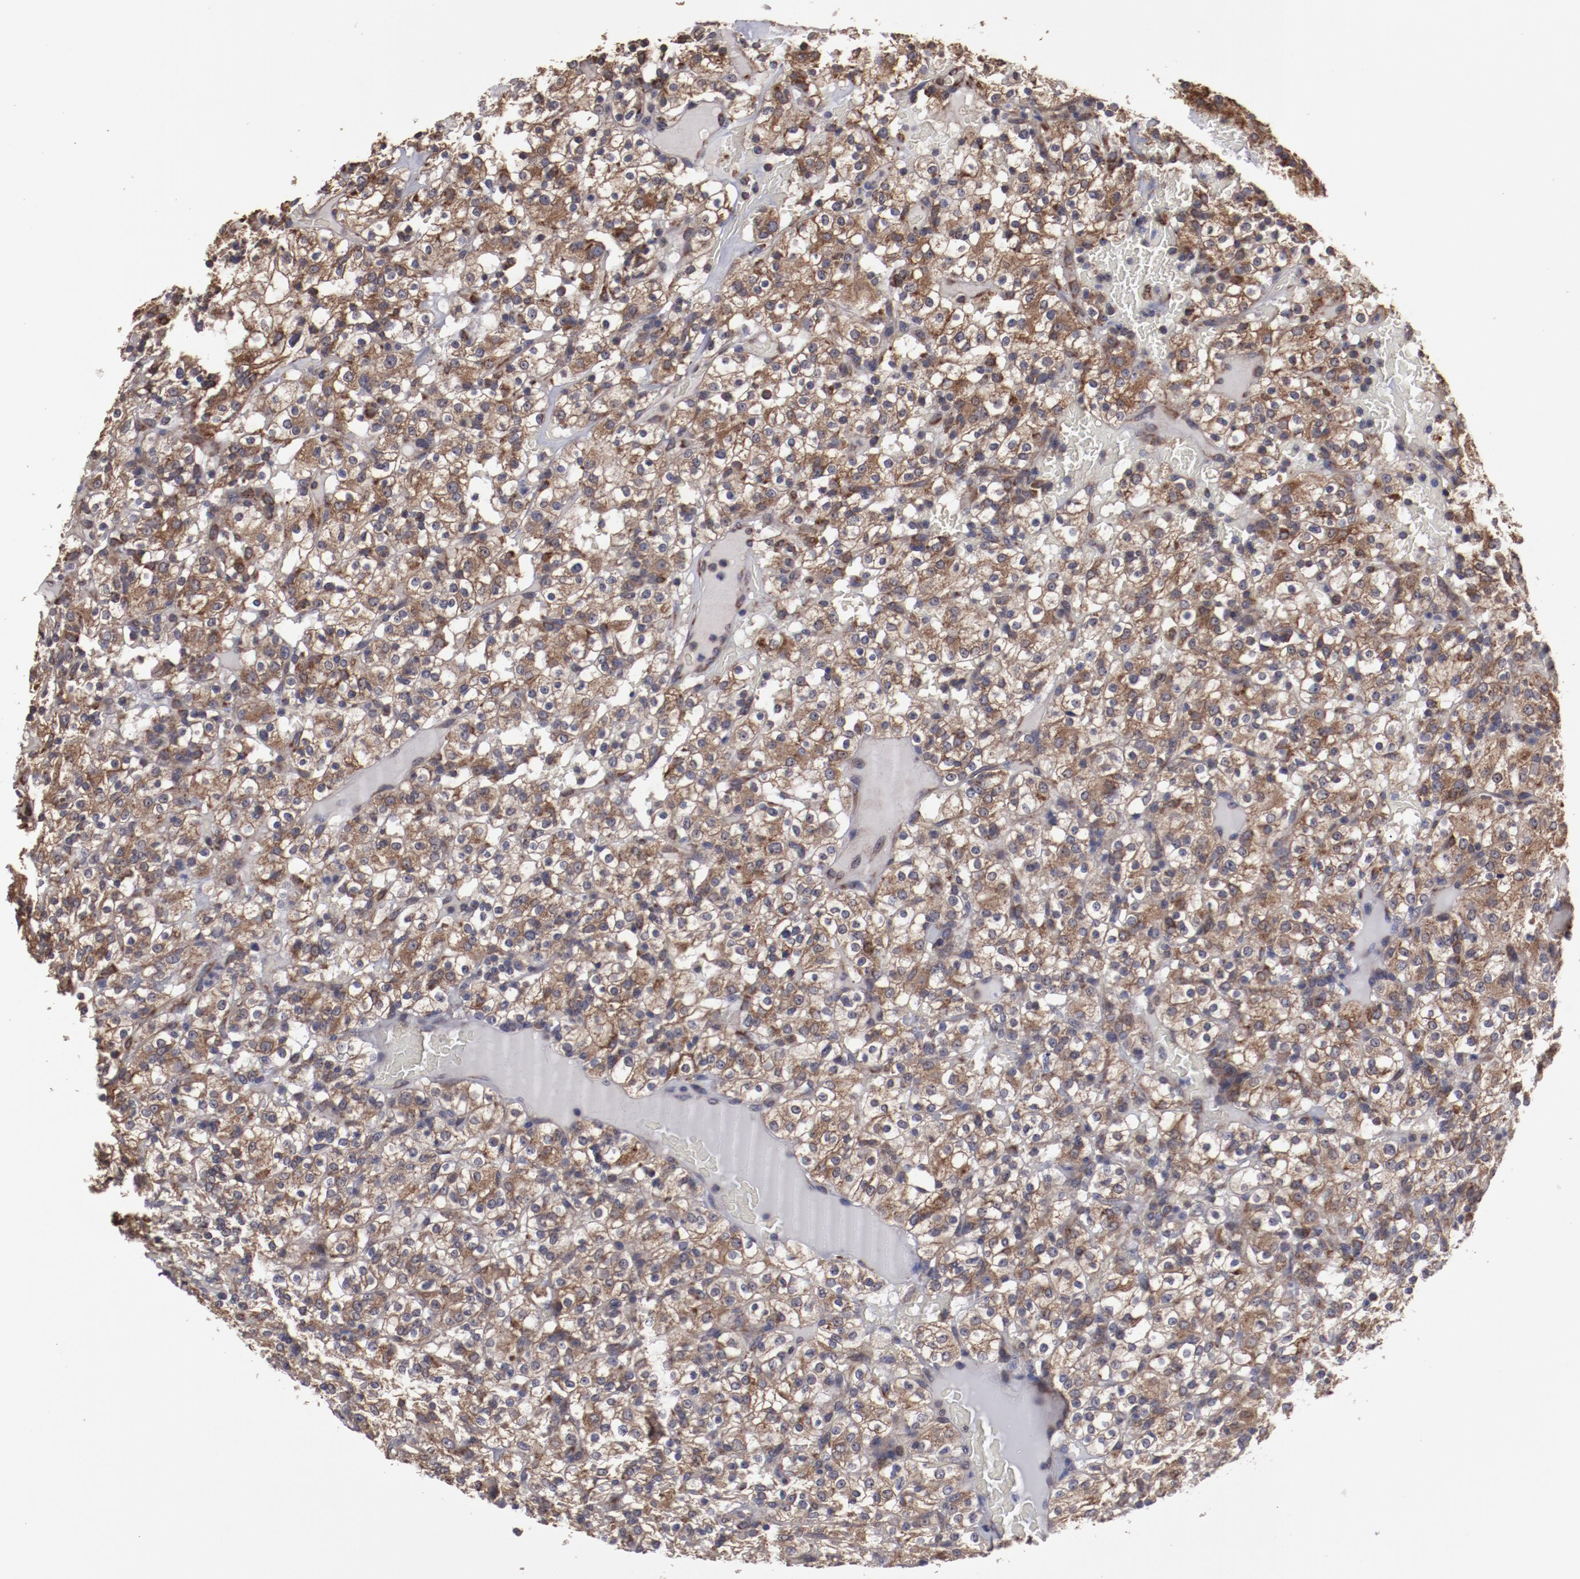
{"staining": {"intensity": "strong", "quantity": ">75%", "location": "cytoplasmic/membranous"}, "tissue": "renal cancer", "cell_type": "Tumor cells", "image_type": "cancer", "snomed": [{"axis": "morphology", "description": "Normal tissue, NOS"}, {"axis": "morphology", "description": "Adenocarcinoma, NOS"}, {"axis": "topography", "description": "Kidney"}], "caption": "Immunohistochemical staining of human renal cancer (adenocarcinoma) exhibits high levels of strong cytoplasmic/membranous protein expression in about >75% of tumor cells.", "gene": "RPS4Y1", "patient": {"sex": "female", "age": 72}}